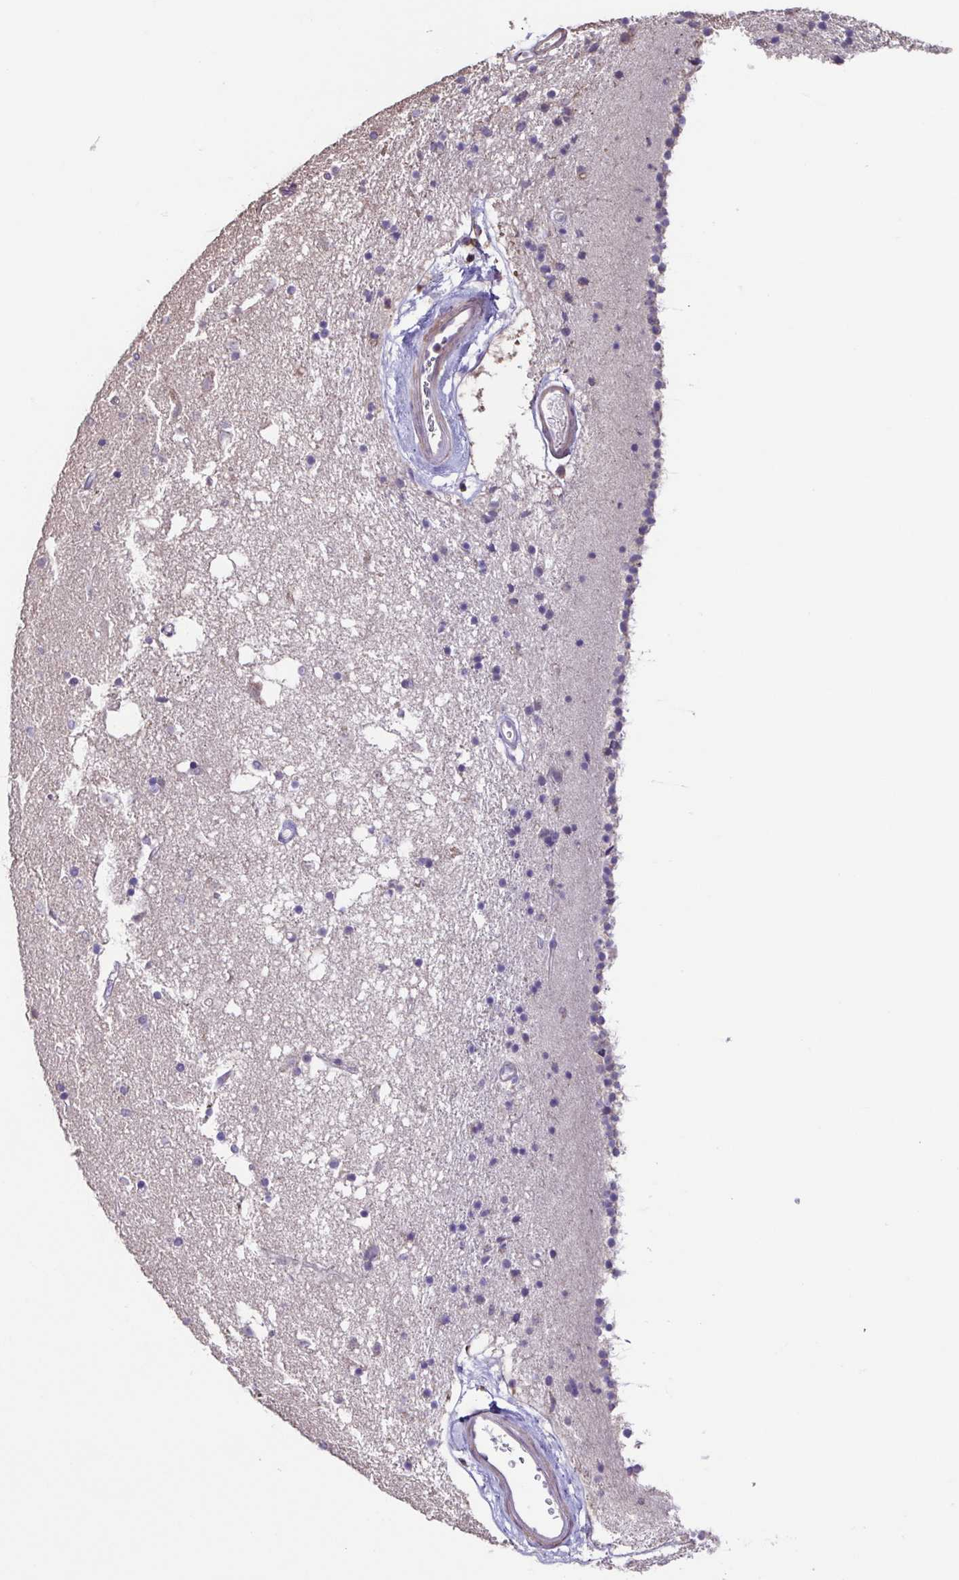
{"staining": {"intensity": "negative", "quantity": "none", "location": "none"}, "tissue": "caudate", "cell_type": "Glial cells", "image_type": "normal", "snomed": [{"axis": "morphology", "description": "Normal tissue, NOS"}, {"axis": "topography", "description": "Lateral ventricle wall"}], "caption": "IHC micrograph of unremarkable caudate: human caudate stained with DAB shows no significant protein staining in glial cells. (Immunohistochemistry, brightfield microscopy, high magnification).", "gene": "ACTRT2", "patient": {"sex": "female", "age": 71}}